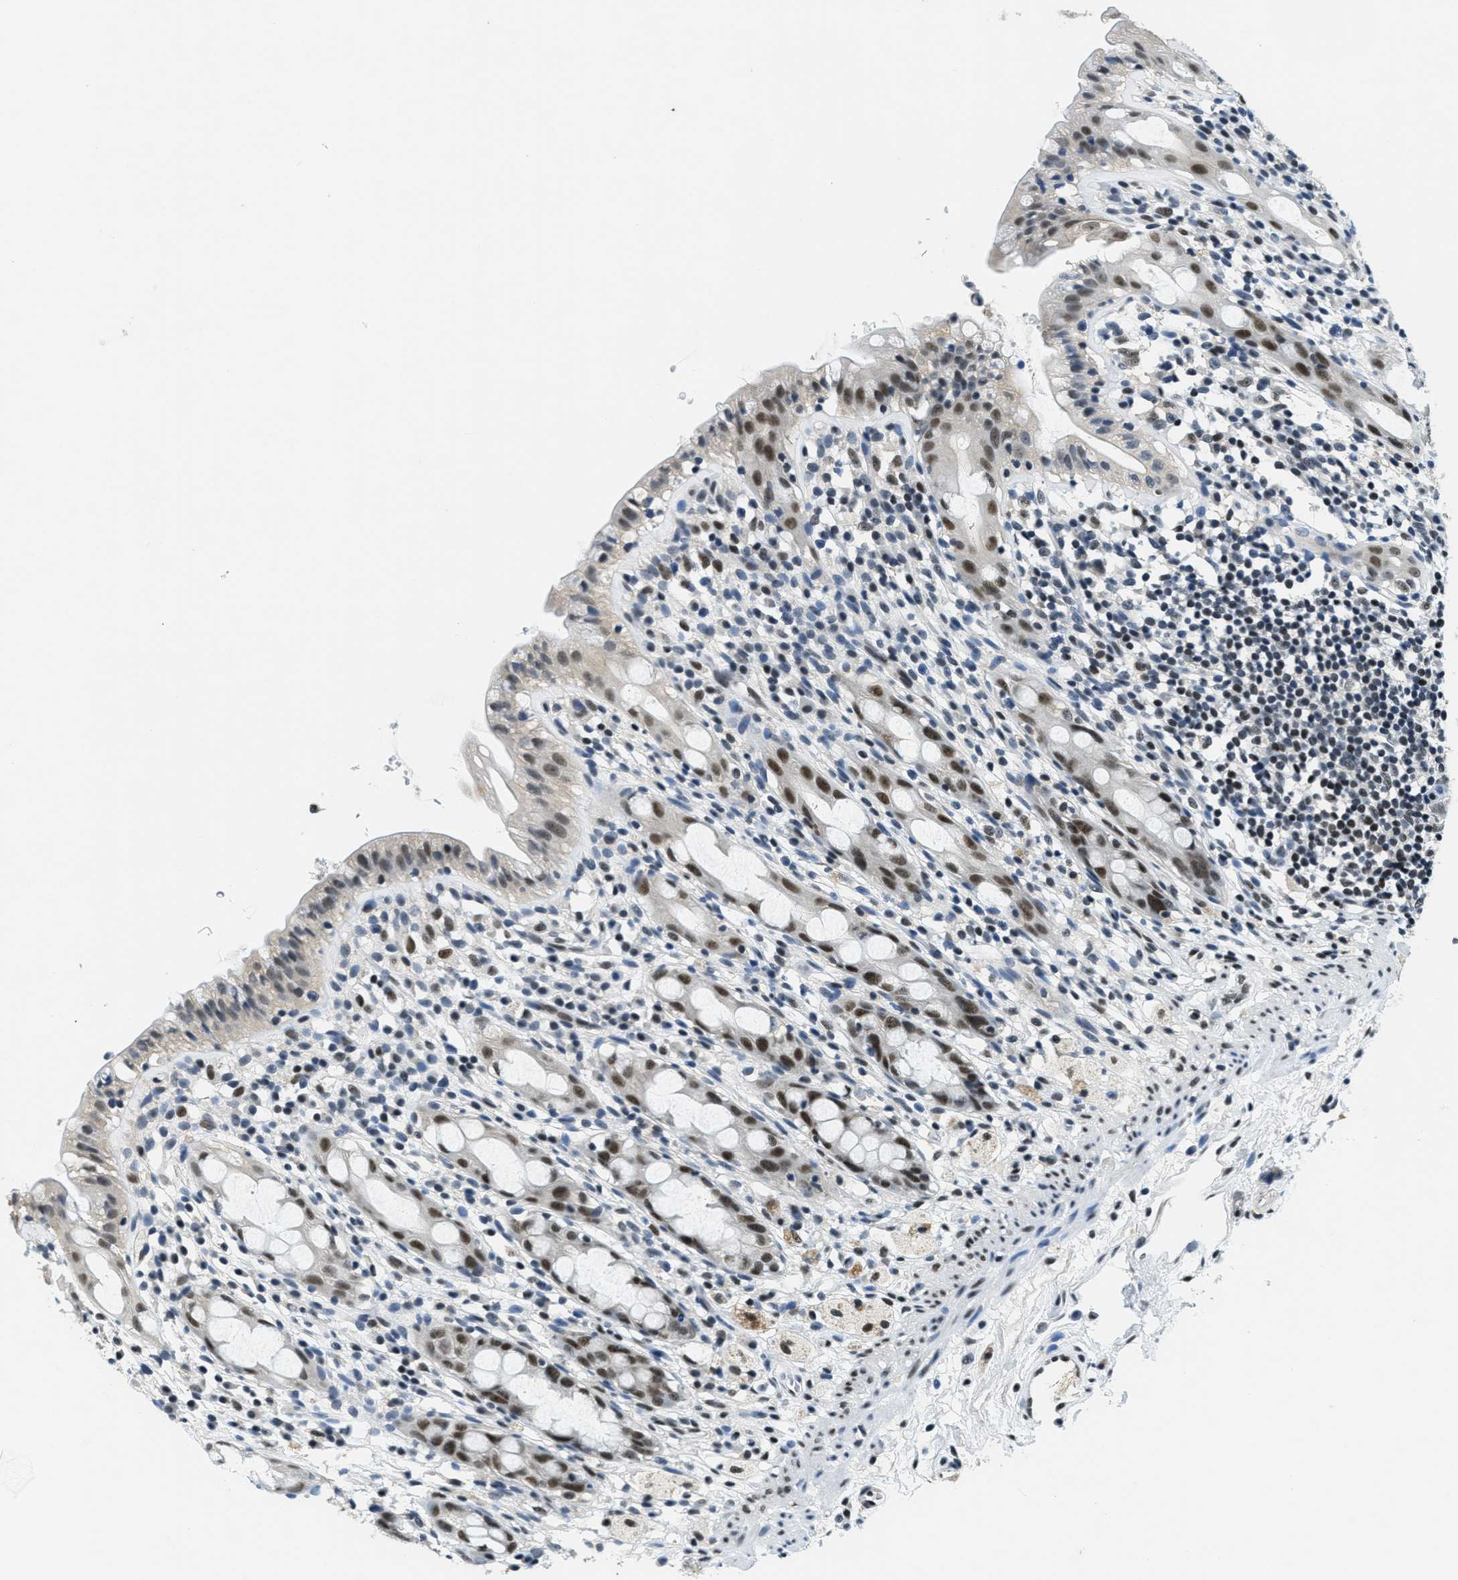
{"staining": {"intensity": "strong", "quantity": "25%-75%", "location": "nuclear"}, "tissue": "rectum", "cell_type": "Glandular cells", "image_type": "normal", "snomed": [{"axis": "morphology", "description": "Normal tissue, NOS"}, {"axis": "topography", "description": "Rectum"}], "caption": "The micrograph displays a brown stain indicating the presence of a protein in the nuclear of glandular cells in rectum. Nuclei are stained in blue.", "gene": "SSB", "patient": {"sex": "male", "age": 44}}